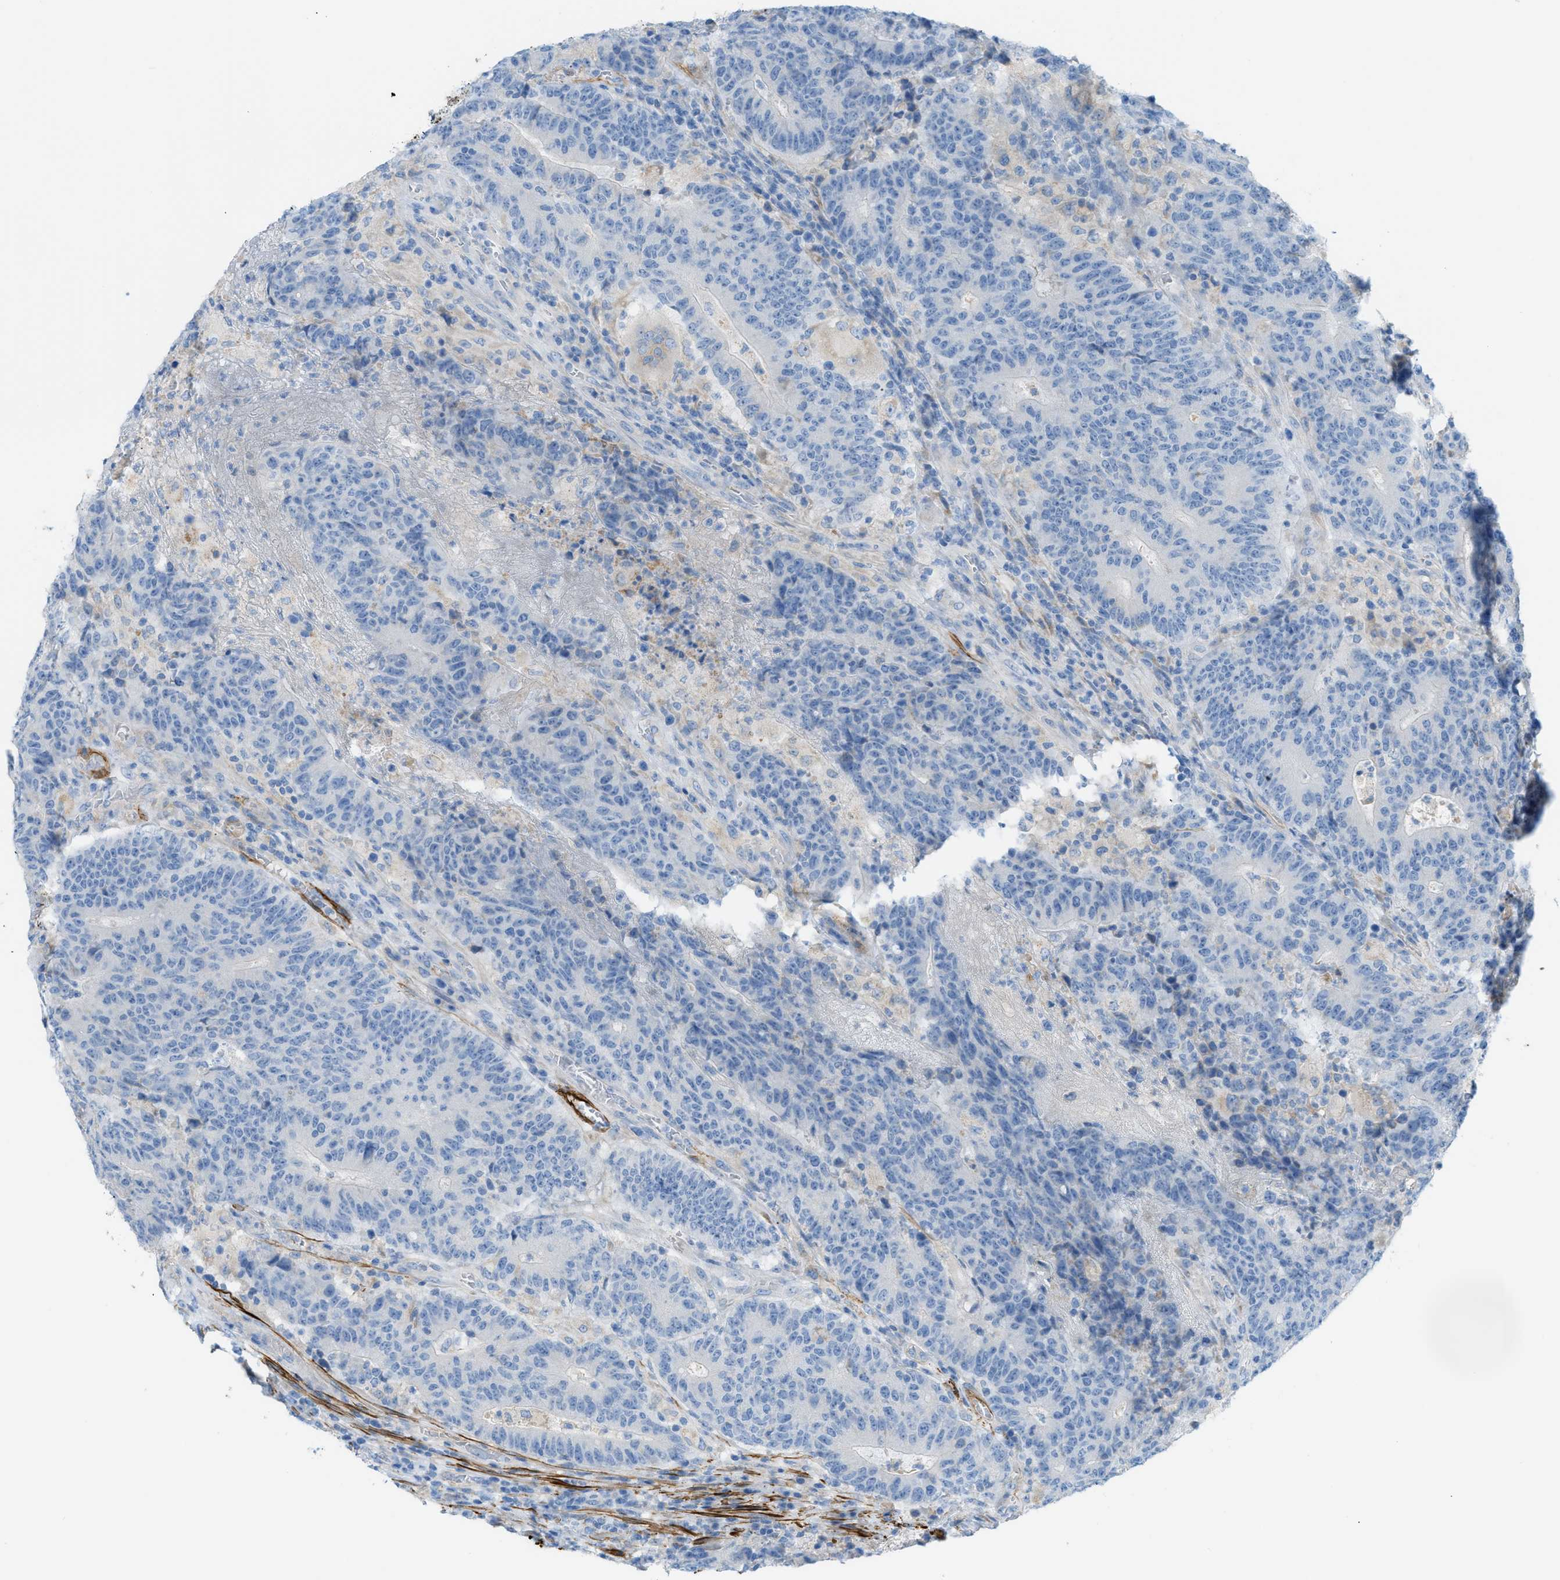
{"staining": {"intensity": "negative", "quantity": "none", "location": "none"}, "tissue": "colorectal cancer", "cell_type": "Tumor cells", "image_type": "cancer", "snomed": [{"axis": "morphology", "description": "Normal tissue, NOS"}, {"axis": "morphology", "description": "Adenocarcinoma, NOS"}, {"axis": "topography", "description": "Colon"}], "caption": "Immunohistochemistry of adenocarcinoma (colorectal) demonstrates no expression in tumor cells. (Immunohistochemistry, brightfield microscopy, high magnification).", "gene": "MYH11", "patient": {"sex": "female", "age": 75}}